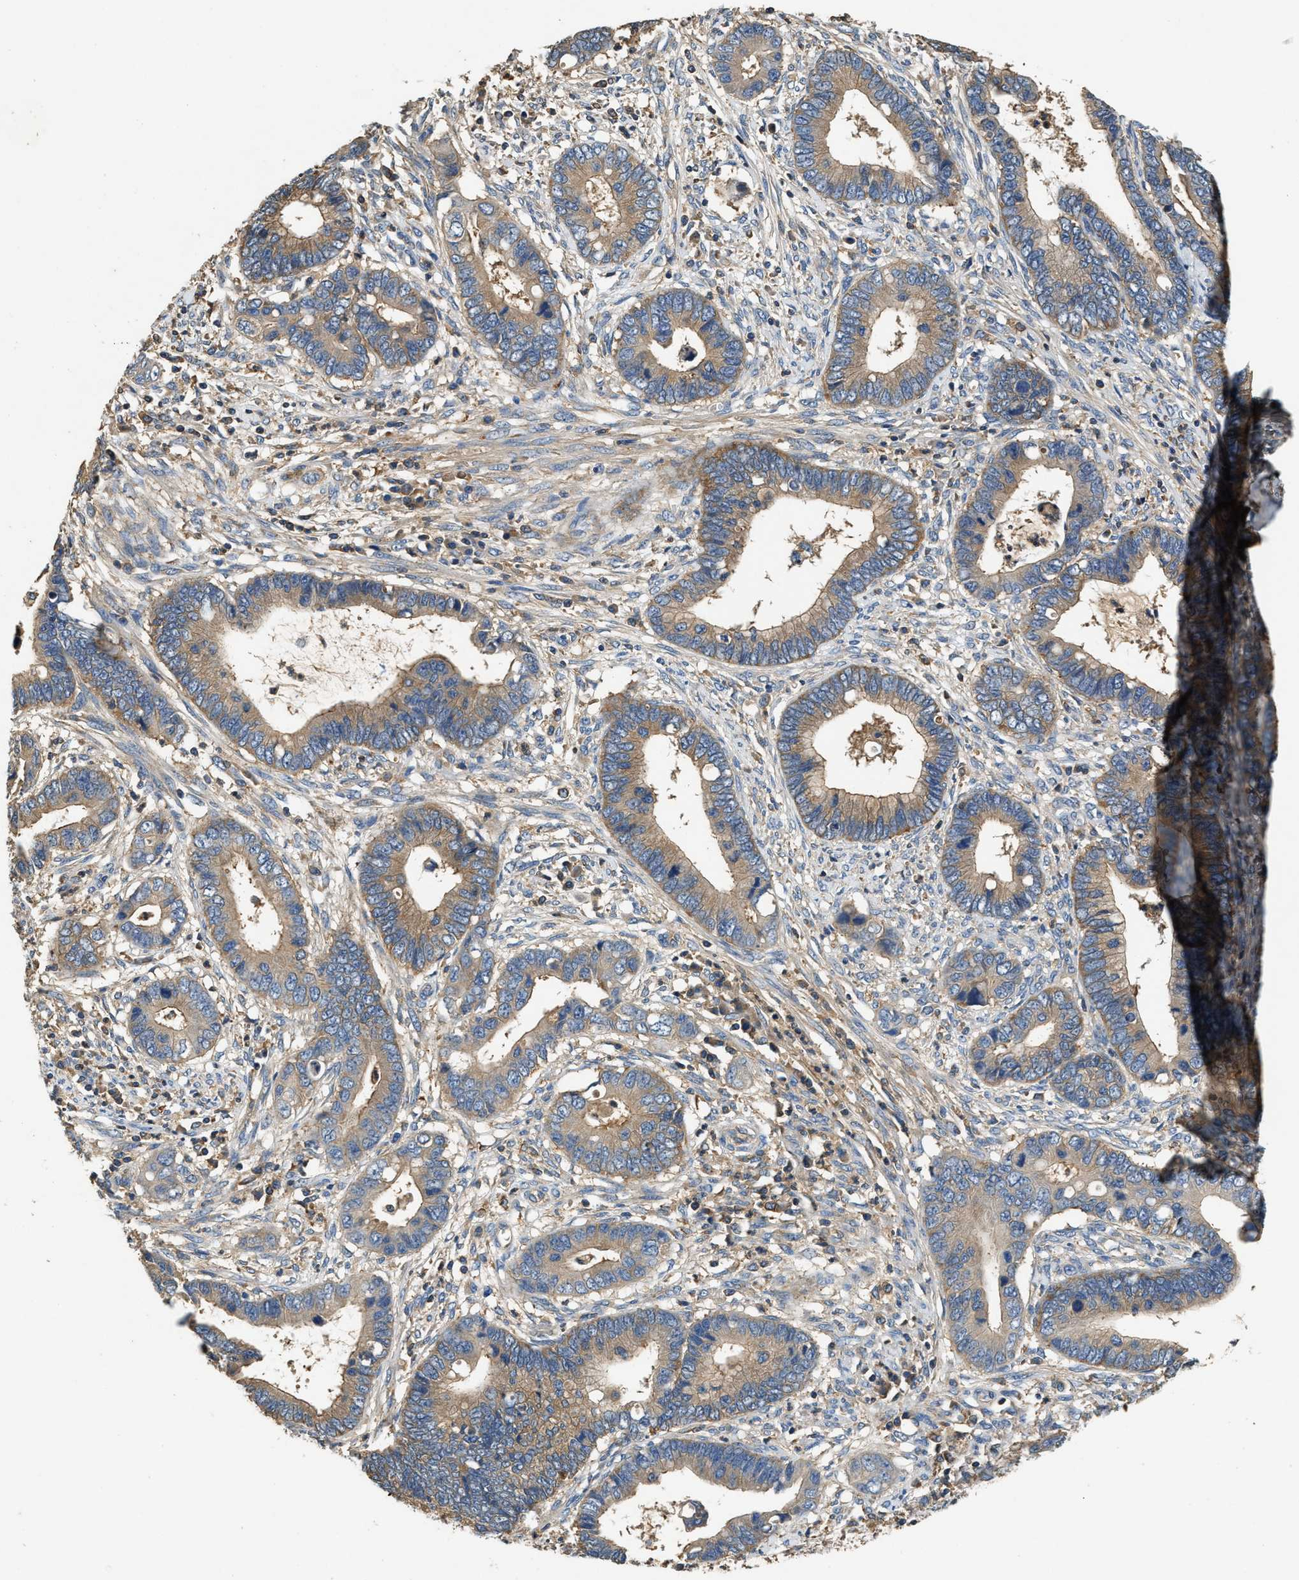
{"staining": {"intensity": "moderate", "quantity": ">75%", "location": "cytoplasmic/membranous"}, "tissue": "cervical cancer", "cell_type": "Tumor cells", "image_type": "cancer", "snomed": [{"axis": "morphology", "description": "Adenocarcinoma, NOS"}, {"axis": "topography", "description": "Cervix"}], "caption": "Cervical cancer (adenocarcinoma) tissue exhibits moderate cytoplasmic/membranous positivity in approximately >75% of tumor cells", "gene": "BLOC1S1", "patient": {"sex": "female", "age": 44}}